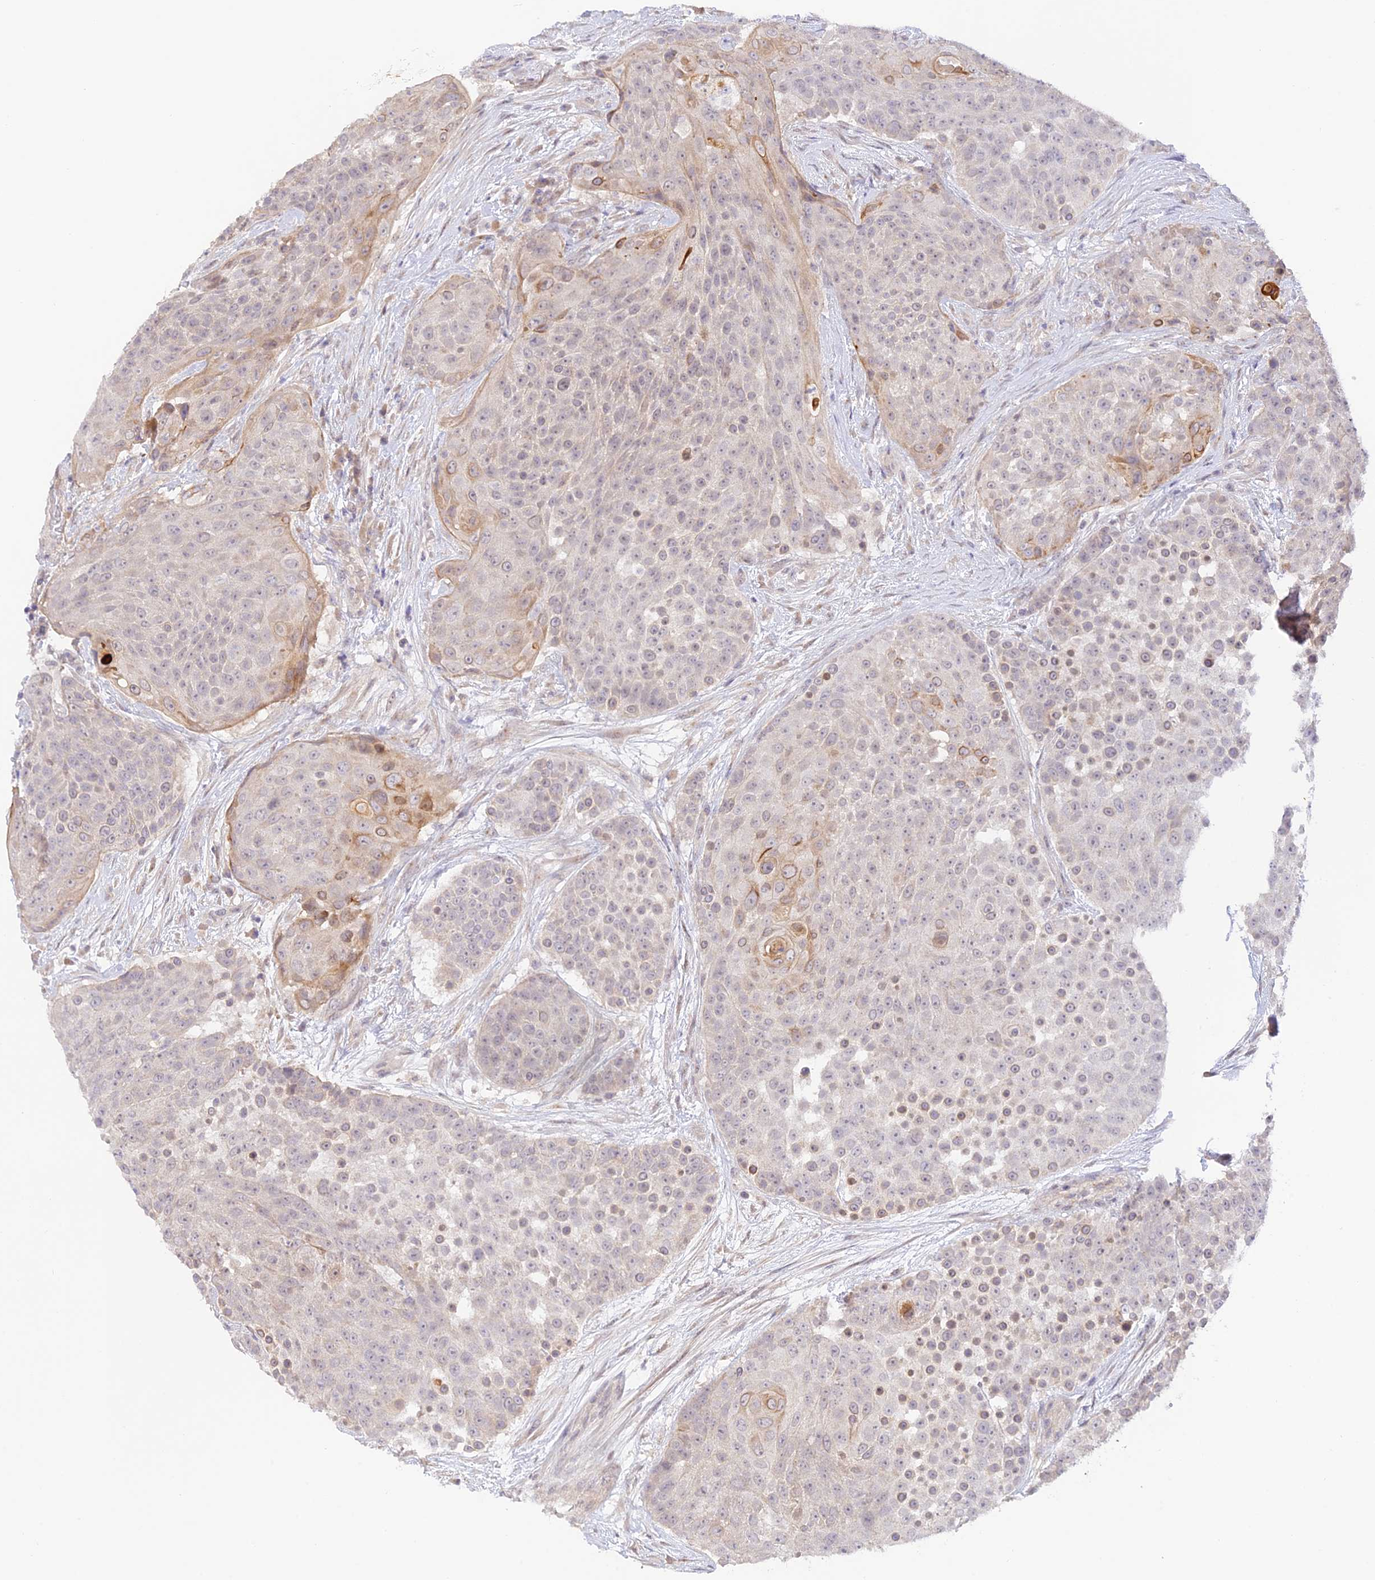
{"staining": {"intensity": "moderate", "quantity": "<25%", "location": "cytoplasmic/membranous"}, "tissue": "urothelial cancer", "cell_type": "Tumor cells", "image_type": "cancer", "snomed": [{"axis": "morphology", "description": "Urothelial carcinoma, High grade"}, {"axis": "topography", "description": "Urinary bladder"}], "caption": "A brown stain shows moderate cytoplasmic/membranous expression of a protein in human high-grade urothelial carcinoma tumor cells. Ihc stains the protein in brown and the nuclei are stained blue.", "gene": "CAMSAP3", "patient": {"sex": "female", "age": 63}}